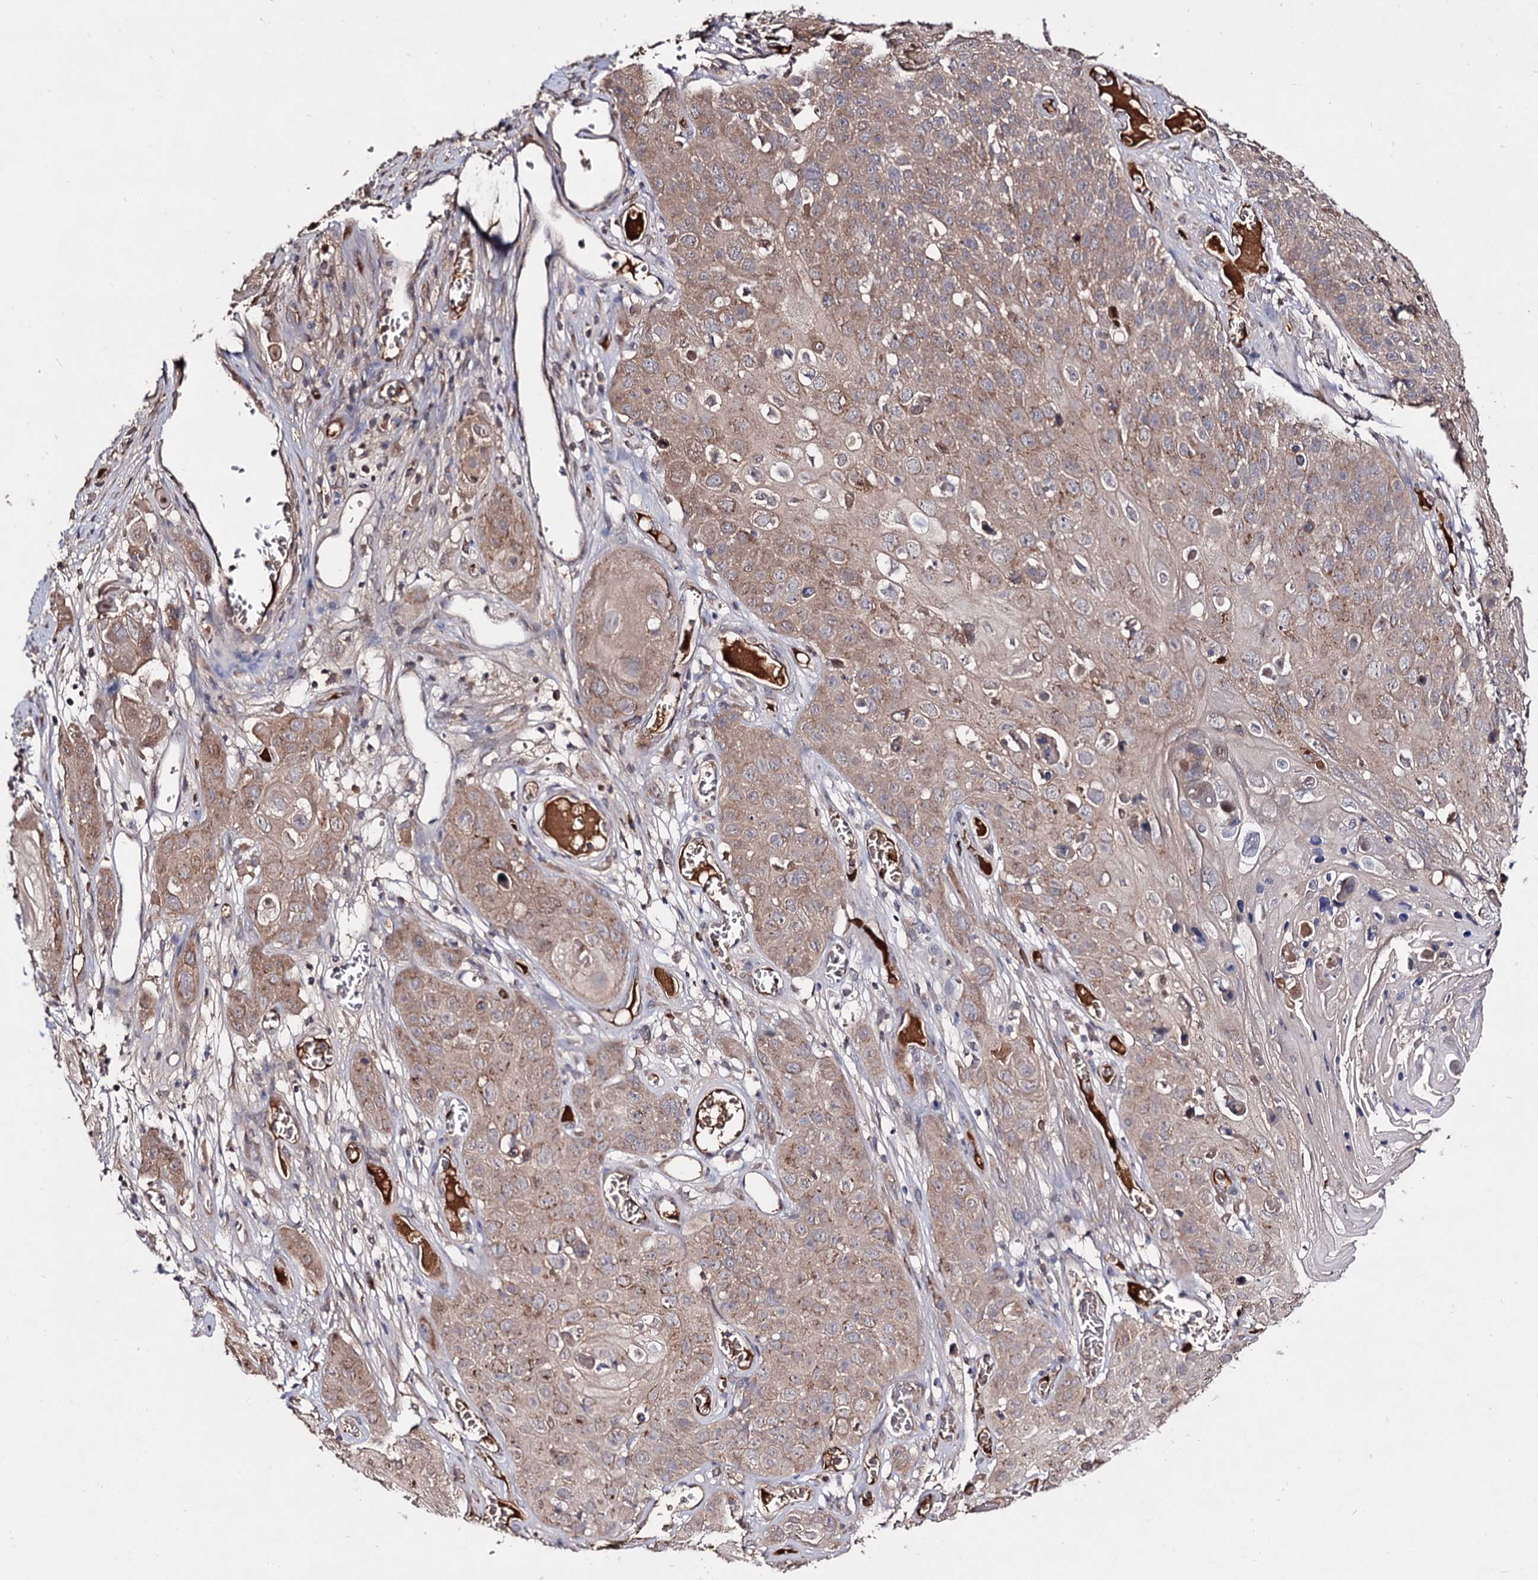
{"staining": {"intensity": "moderate", "quantity": ">75%", "location": "cytoplasmic/membranous"}, "tissue": "skin cancer", "cell_type": "Tumor cells", "image_type": "cancer", "snomed": [{"axis": "morphology", "description": "Squamous cell carcinoma, NOS"}, {"axis": "topography", "description": "Skin"}], "caption": "Immunohistochemistry (IHC) photomicrograph of neoplastic tissue: human skin squamous cell carcinoma stained using IHC exhibits medium levels of moderate protein expression localized specifically in the cytoplasmic/membranous of tumor cells, appearing as a cytoplasmic/membranous brown color.", "gene": "ARFIP2", "patient": {"sex": "male", "age": 55}}